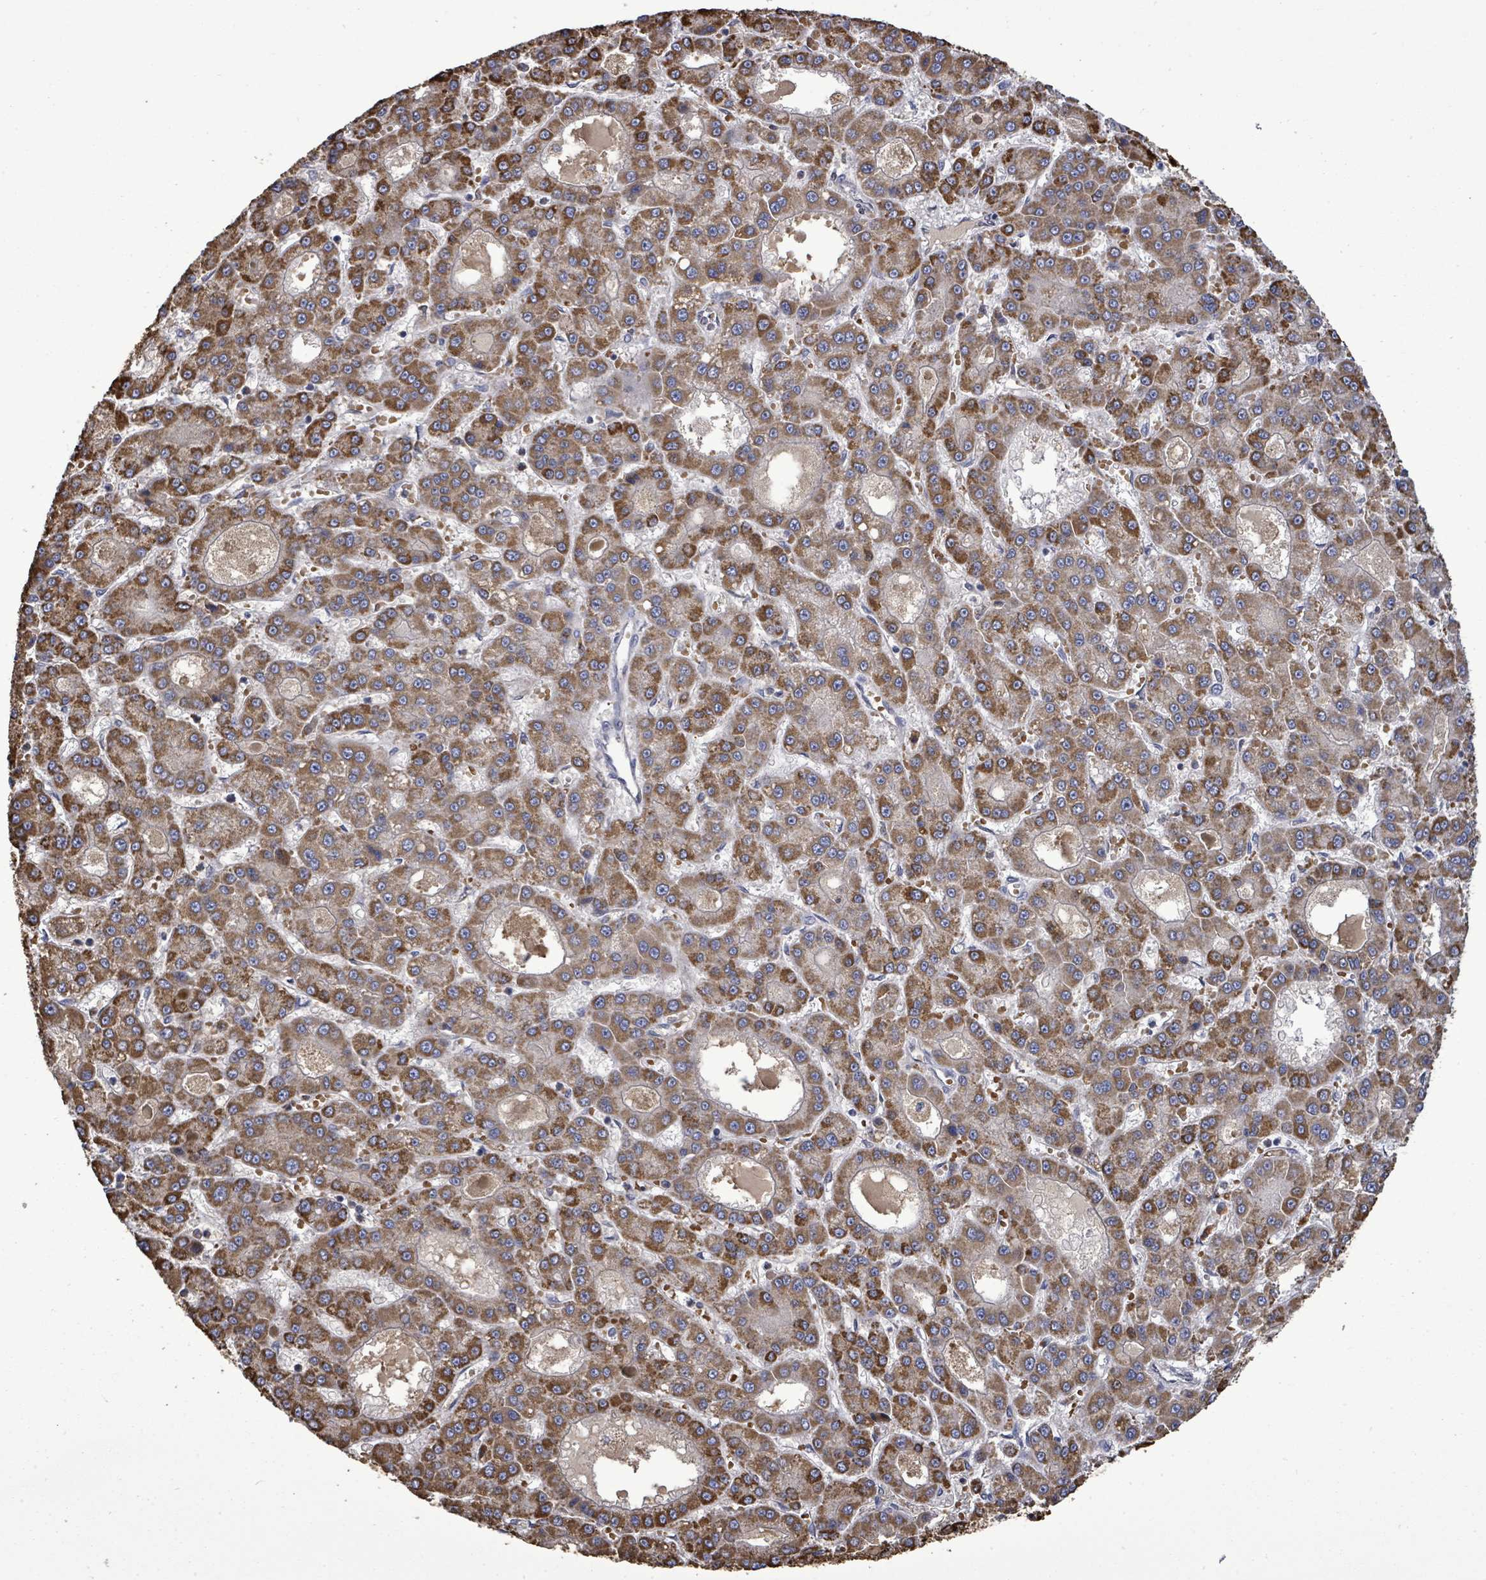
{"staining": {"intensity": "strong", "quantity": ">75%", "location": "cytoplasmic/membranous"}, "tissue": "liver cancer", "cell_type": "Tumor cells", "image_type": "cancer", "snomed": [{"axis": "morphology", "description": "Carcinoma, Hepatocellular, NOS"}, {"axis": "topography", "description": "Liver"}], "caption": "Immunohistochemical staining of human hepatocellular carcinoma (liver) reveals high levels of strong cytoplasmic/membranous positivity in approximately >75% of tumor cells.", "gene": "MTMR12", "patient": {"sex": "male", "age": 70}}